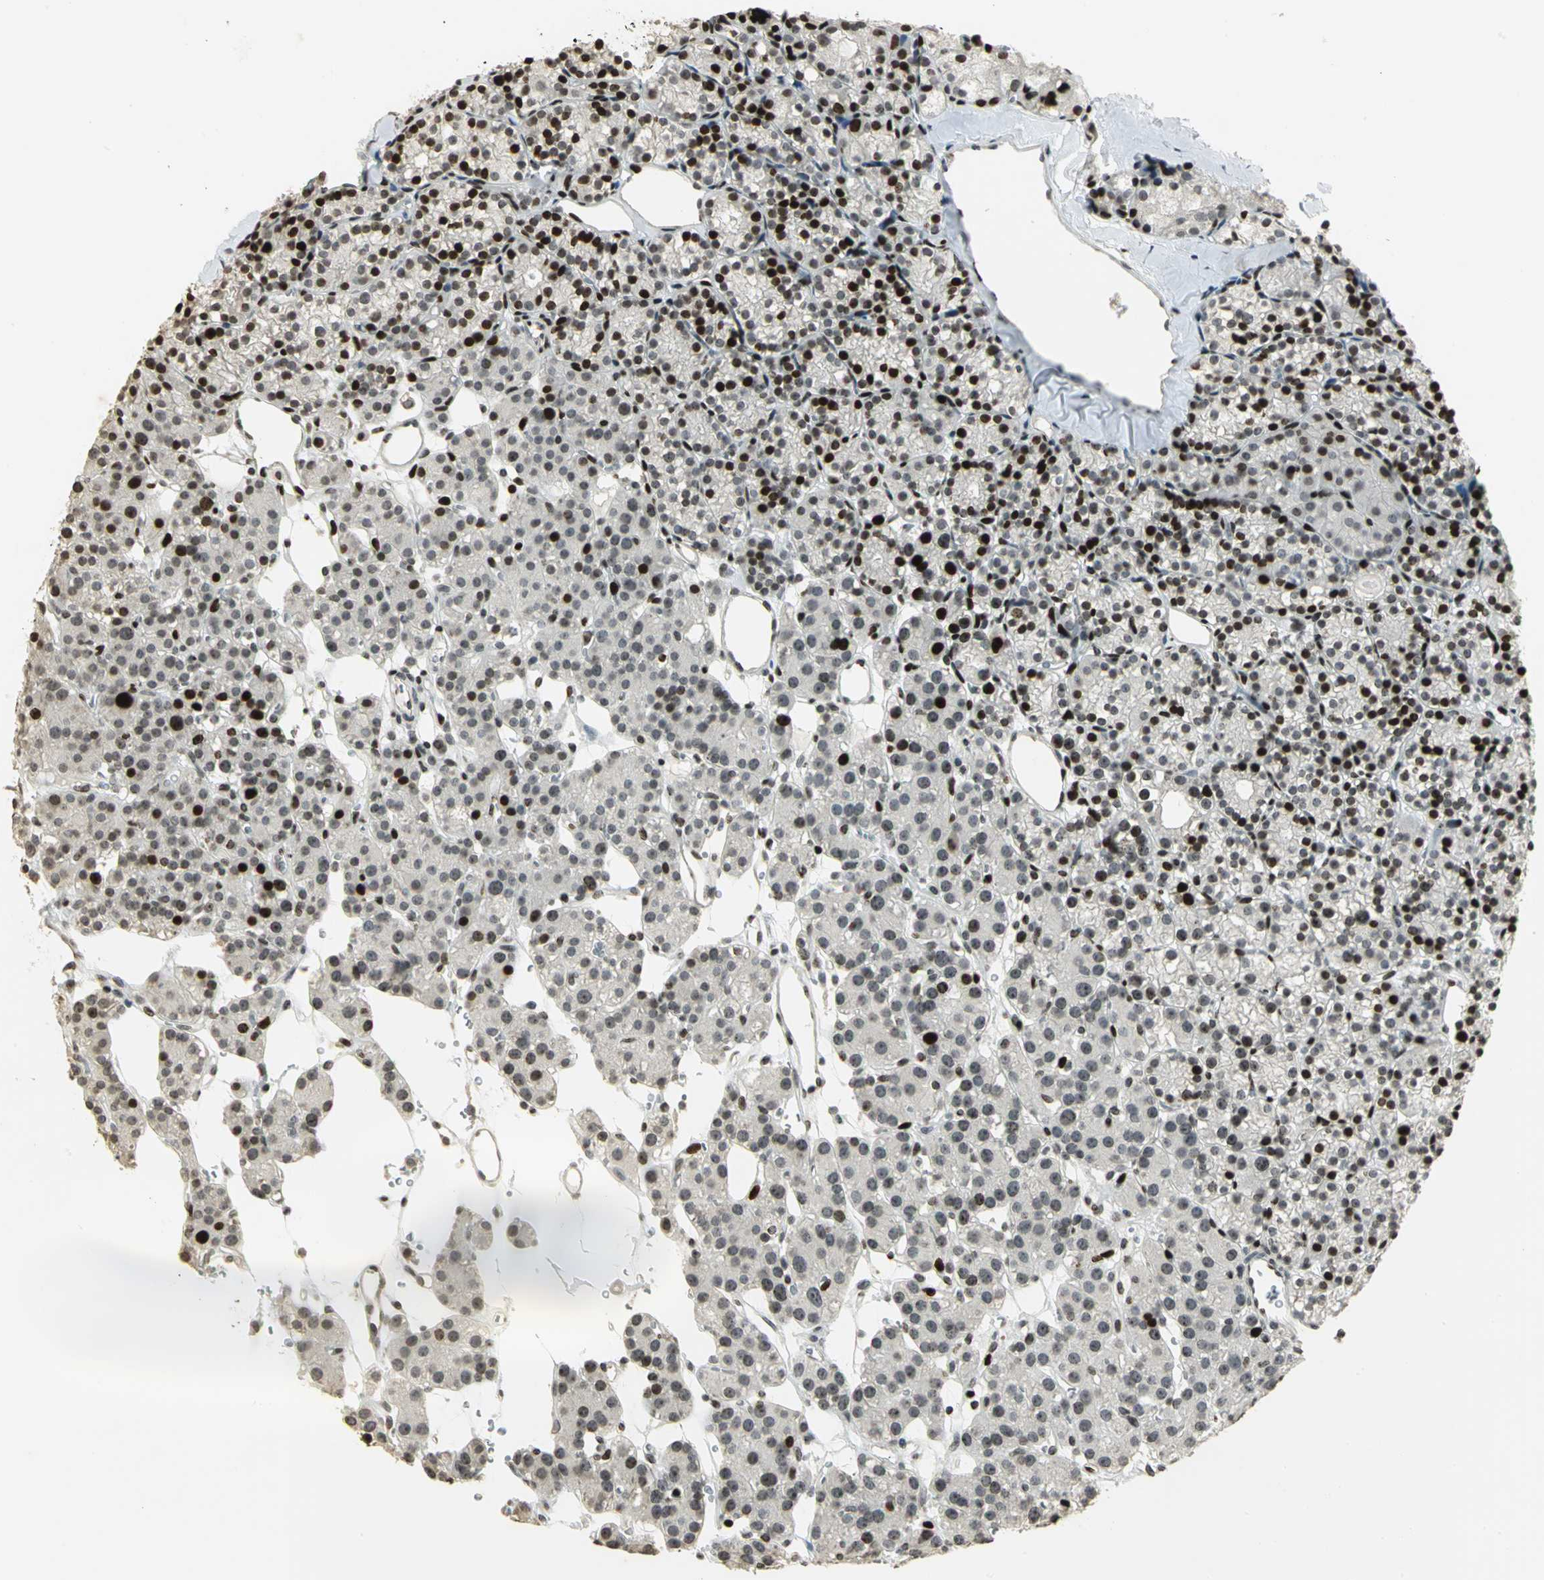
{"staining": {"intensity": "strong", "quantity": ">75%", "location": "nuclear"}, "tissue": "parathyroid gland", "cell_type": "Glandular cells", "image_type": "normal", "snomed": [{"axis": "morphology", "description": "Normal tissue, NOS"}, {"axis": "topography", "description": "Parathyroid gland"}], "caption": "Human parathyroid gland stained for a protein (brown) shows strong nuclear positive expression in approximately >75% of glandular cells.", "gene": "KDM1A", "patient": {"sex": "female", "age": 64}}